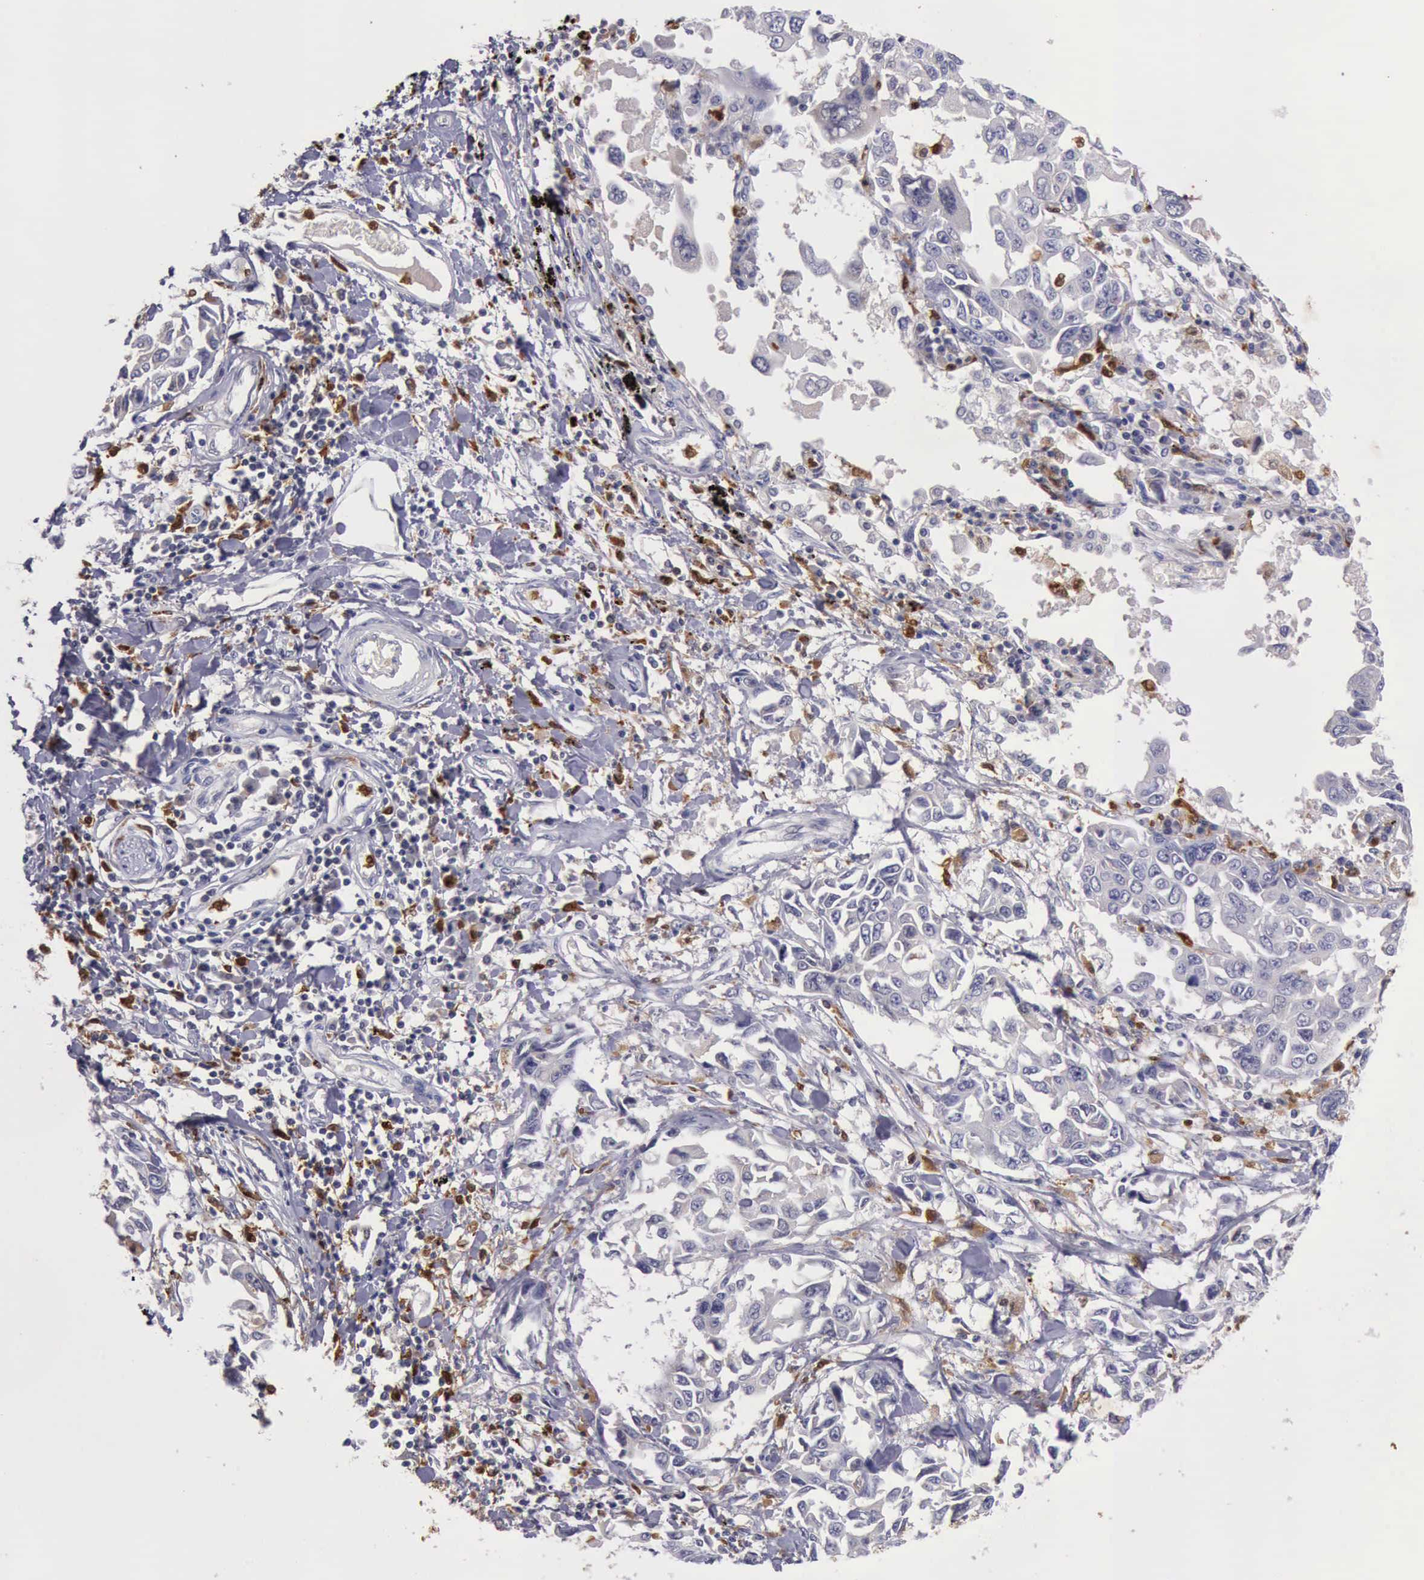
{"staining": {"intensity": "negative", "quantity": "none", "location": "none"}, "tissue": "lung cancer", "cell_type": "Tumor cells", "image_type": "cancer", "snomed": [{"axis": "morphology", "description": "Adenocarcinoma, NOS"}, {"axis": "topography", "description": "Lung"}], "caption": "Immunohistochemical staining of human lung adenocarcinoma shows no significant positivity in tumor cells.", "gene": "CSTA", "patient": {"sex": "male", "age": 64}}